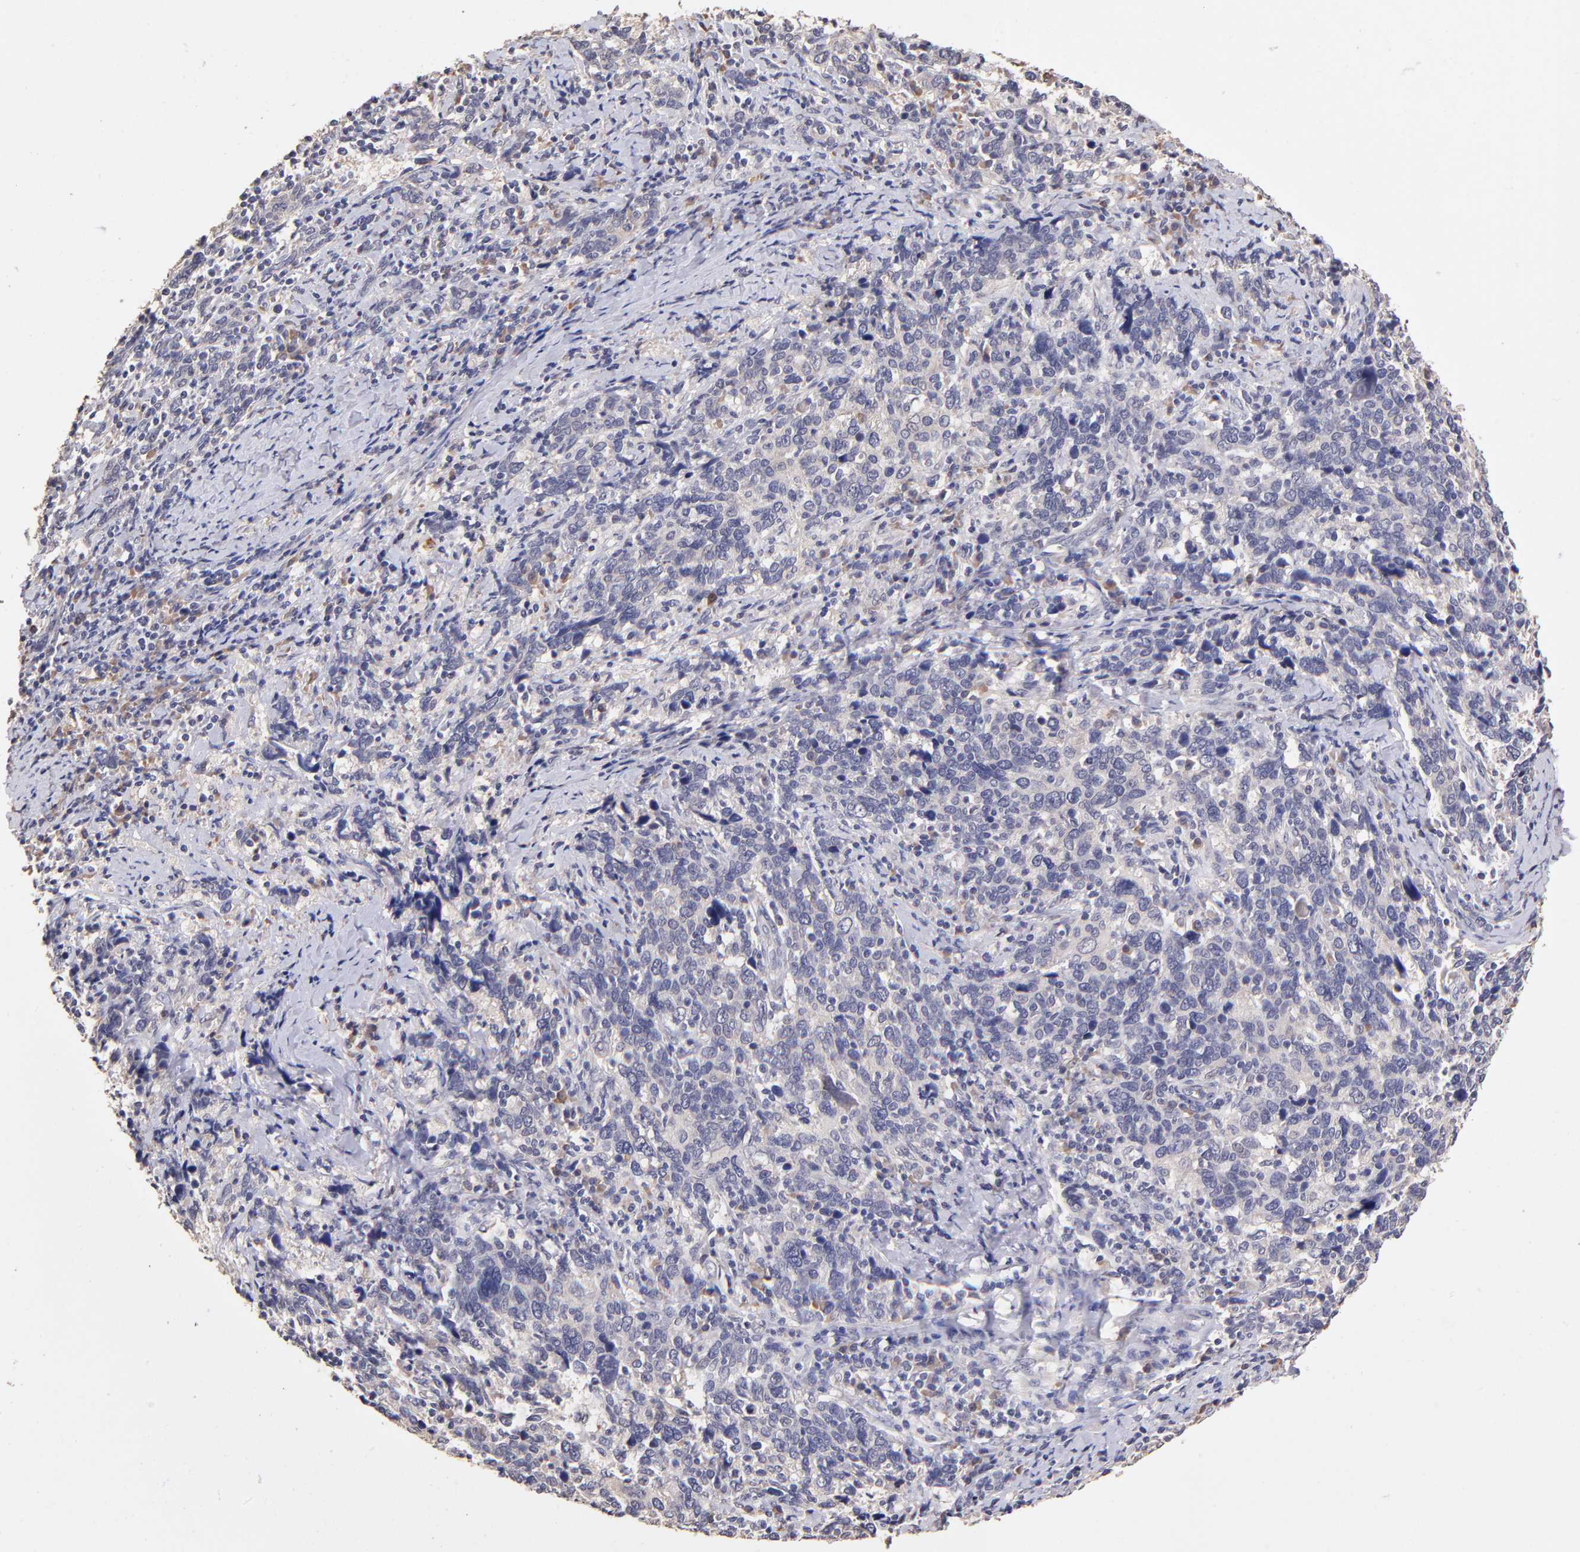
{"staining": {"intensity": "negative", "quantity": "none", "location": "none"}, "tissue": "cervical cancer", "cell_type": "Tumor cells", "image_type": "cancer", "snomed": [{"axis": "morphology", "description": "Squamous cell carcinoma, NOS"}, {"axis": "topography", "description": "Cervix"}], "caption": "Tumor cells are negative for brown protein staining in cervical cancer.", "gene": "RNASEL", "patient": {"sex": "female", "age": 41}}